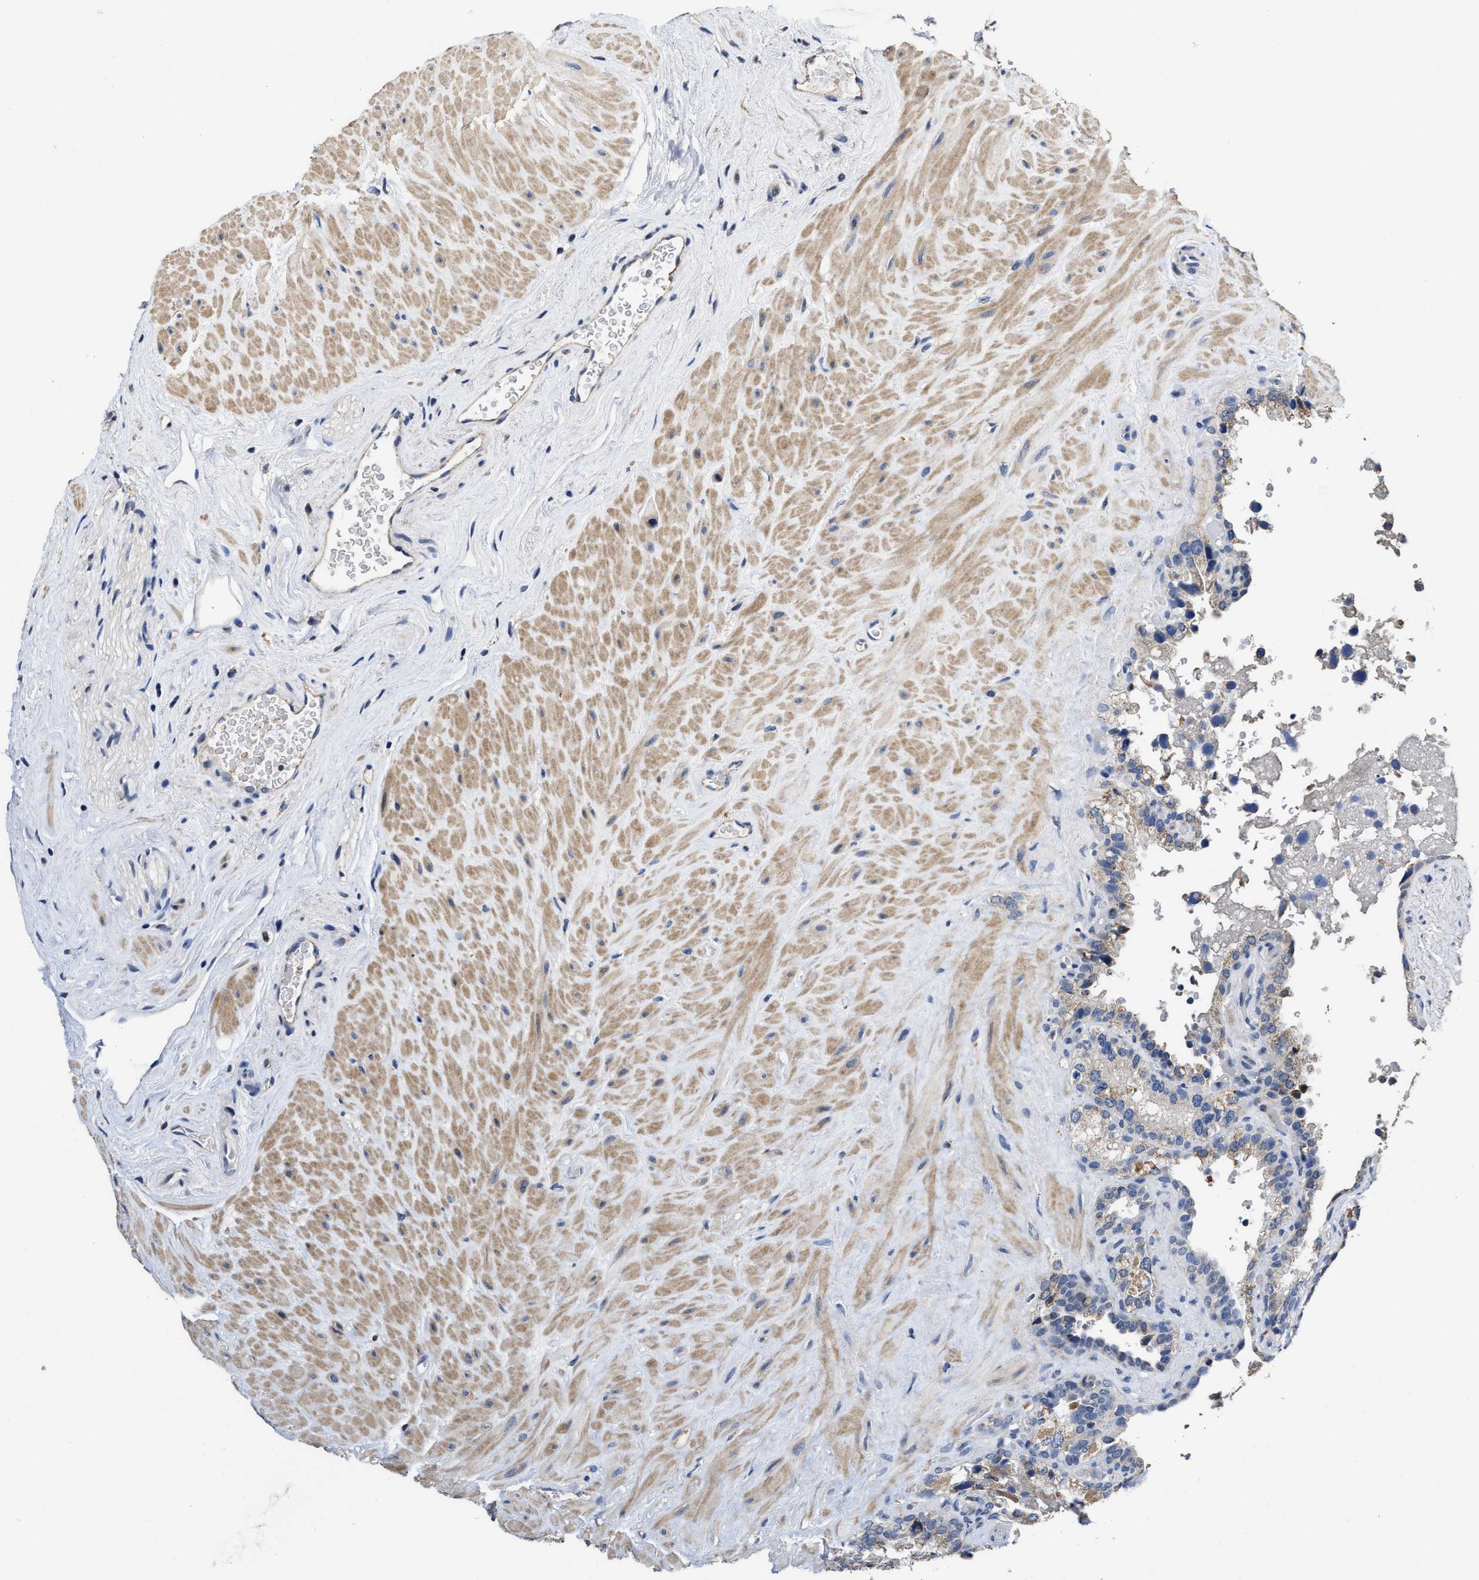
{"staining": {"intensity": "weak", "quantity": "<25%", "location": "cytoplasmic/membranous"}, "tissue": "seminal vesicle", "cell_type": "Glandular cells", "image_type": "normal", "snomed": [{"axis": "morphology", "description": "Normal tissue, NOS"}, {"axis": "topography", "description": "Seminal veicle"}], "caption": "Photomicrograph shows no significant protein staining in glandular cells of benign seminal vesicle.", "gene": "ZFAT", "patient": {"sex": "male", "age": 68}}